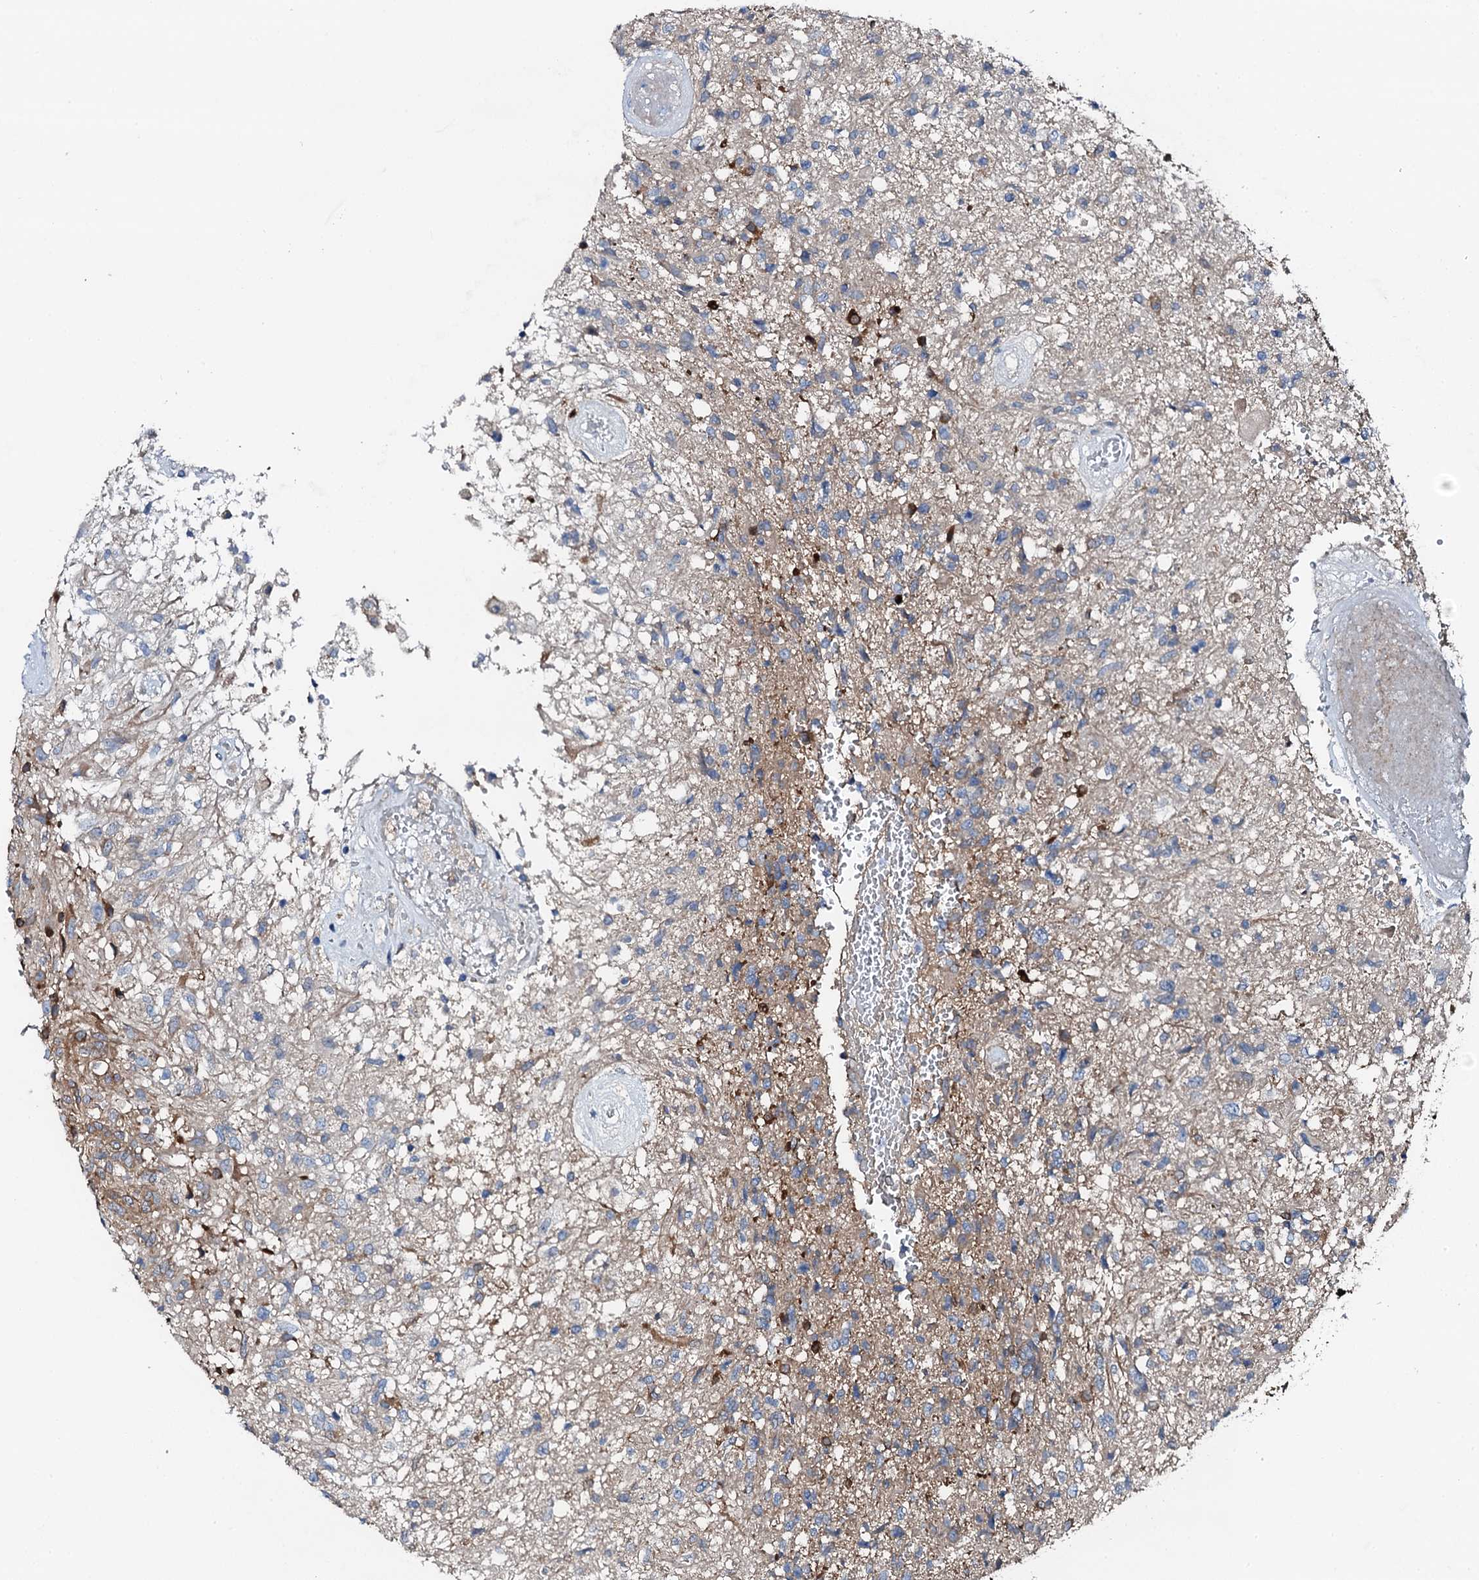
{"staining": {"intensity": "weak", "quantity": "<25%", "location": "cytoplasmic/membranous"}, "tissue": "glioma", "cell_type": "Tumor cells", "image_type": "cancer", "snomed": [{"axis": "morphology", "description": "Glioma, malignant, High grade"}, {"axis": "topography", "description": "Brain"}], "caption": "This is an immunohistochemistry (IHC) micrograph of human malignant glioma (high-grade). There is no positivity in tumor cells.", "gene": "GFOD2", "patient": {"sex": "male", "age": 56}}